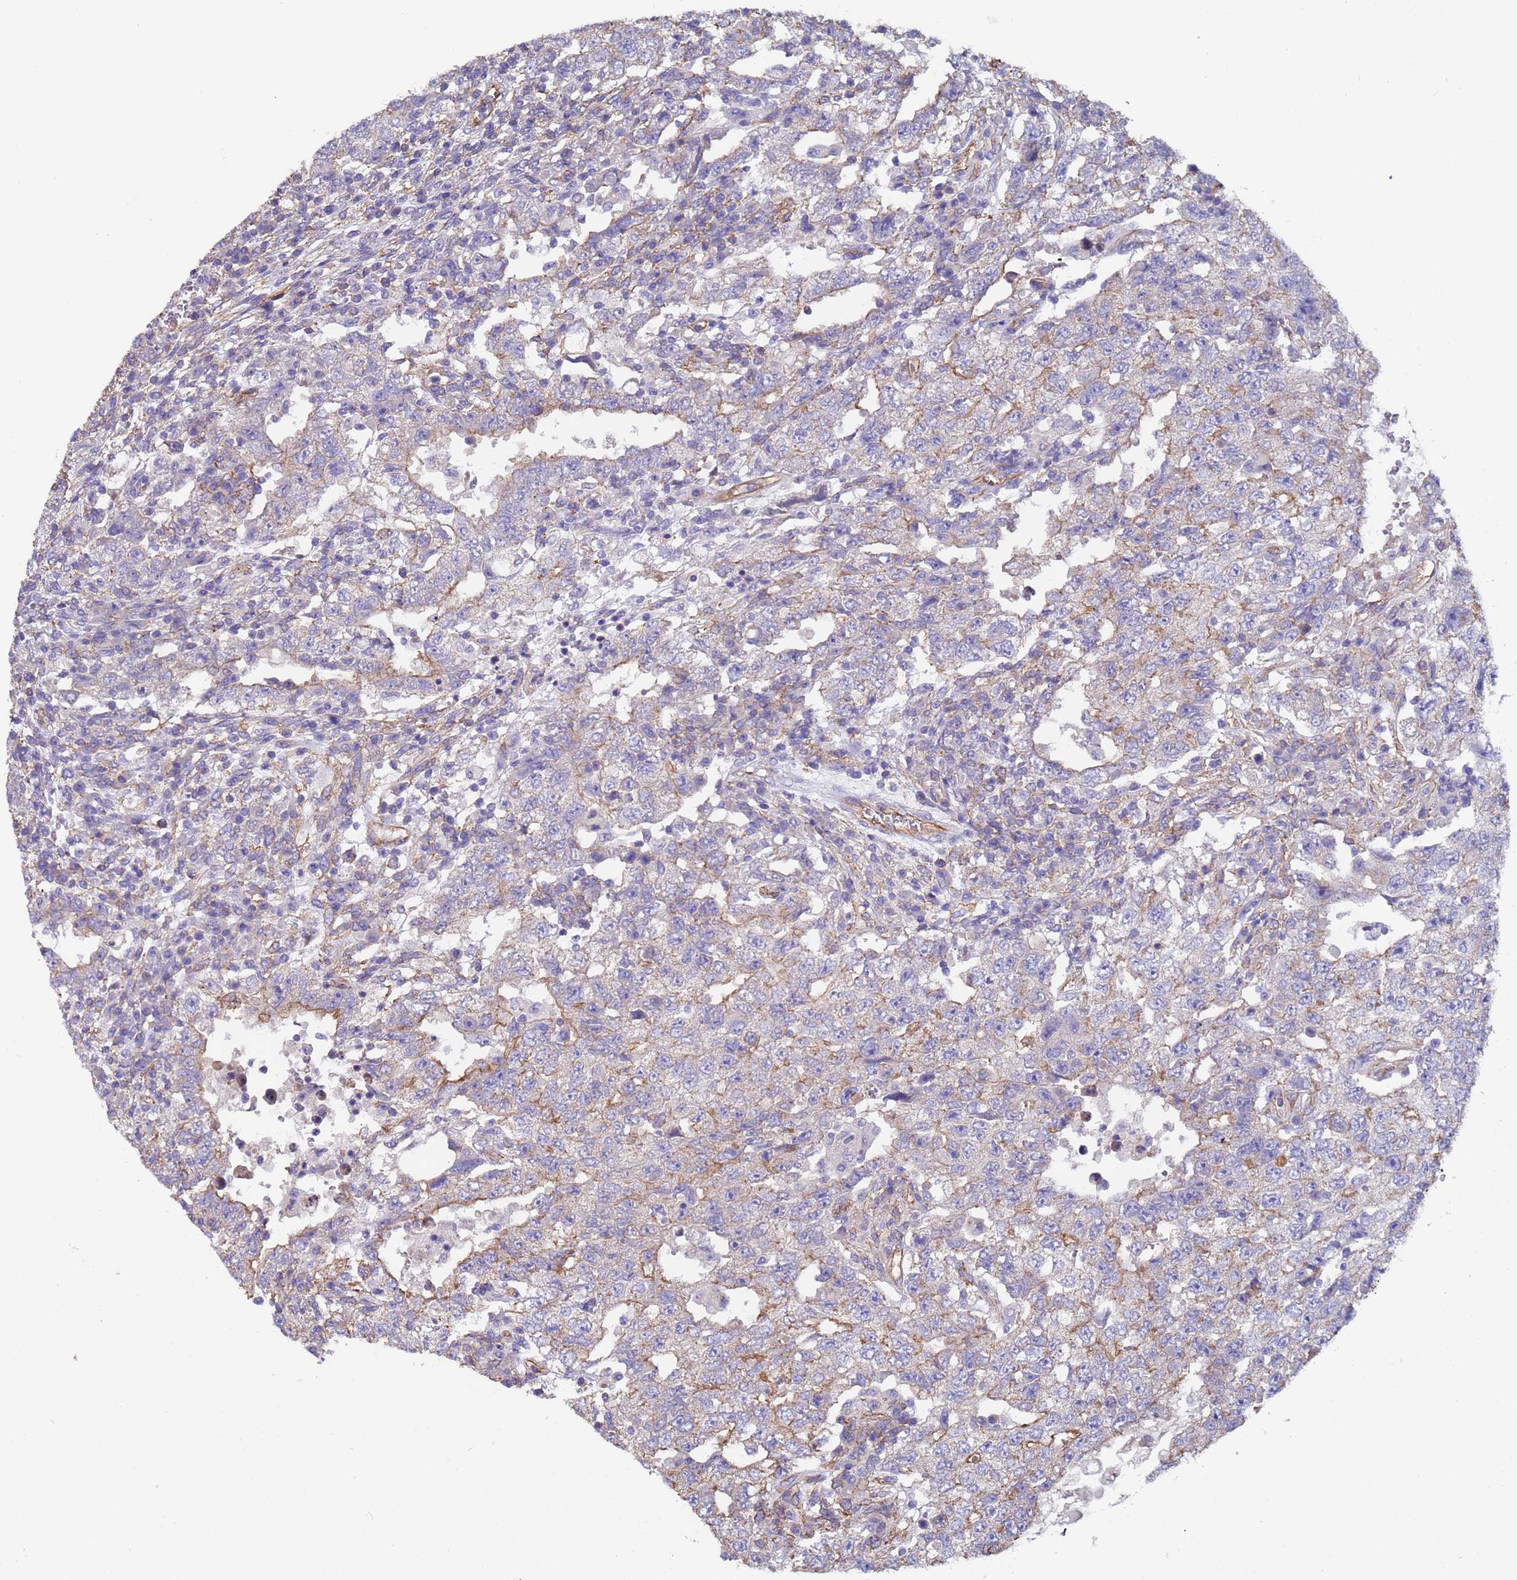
{"staining": {"intensity": "moderate", "quantity": "<25%", "location": "cytoplasmic/membranous"}, "tissue": "testis cancer", "cell_type": "Tumor cells", "image_type": "cancer", "snomed": [{"axis": "morphology", "description": "Carcinoma, Embryonal, NOS"}, {"axis": "topography", "description": "Testis"}], "caption": "A histopathology image of embryonal carcinoma (testis) stained for a protein demonstrates moderate cytoplasmic/membranous brown staining in tumor cells. (DAB = brown stain, brightfield microscopy at high magnification).", "gene": "ZNF248", "patient": {"sex": "male", "age": 26}}